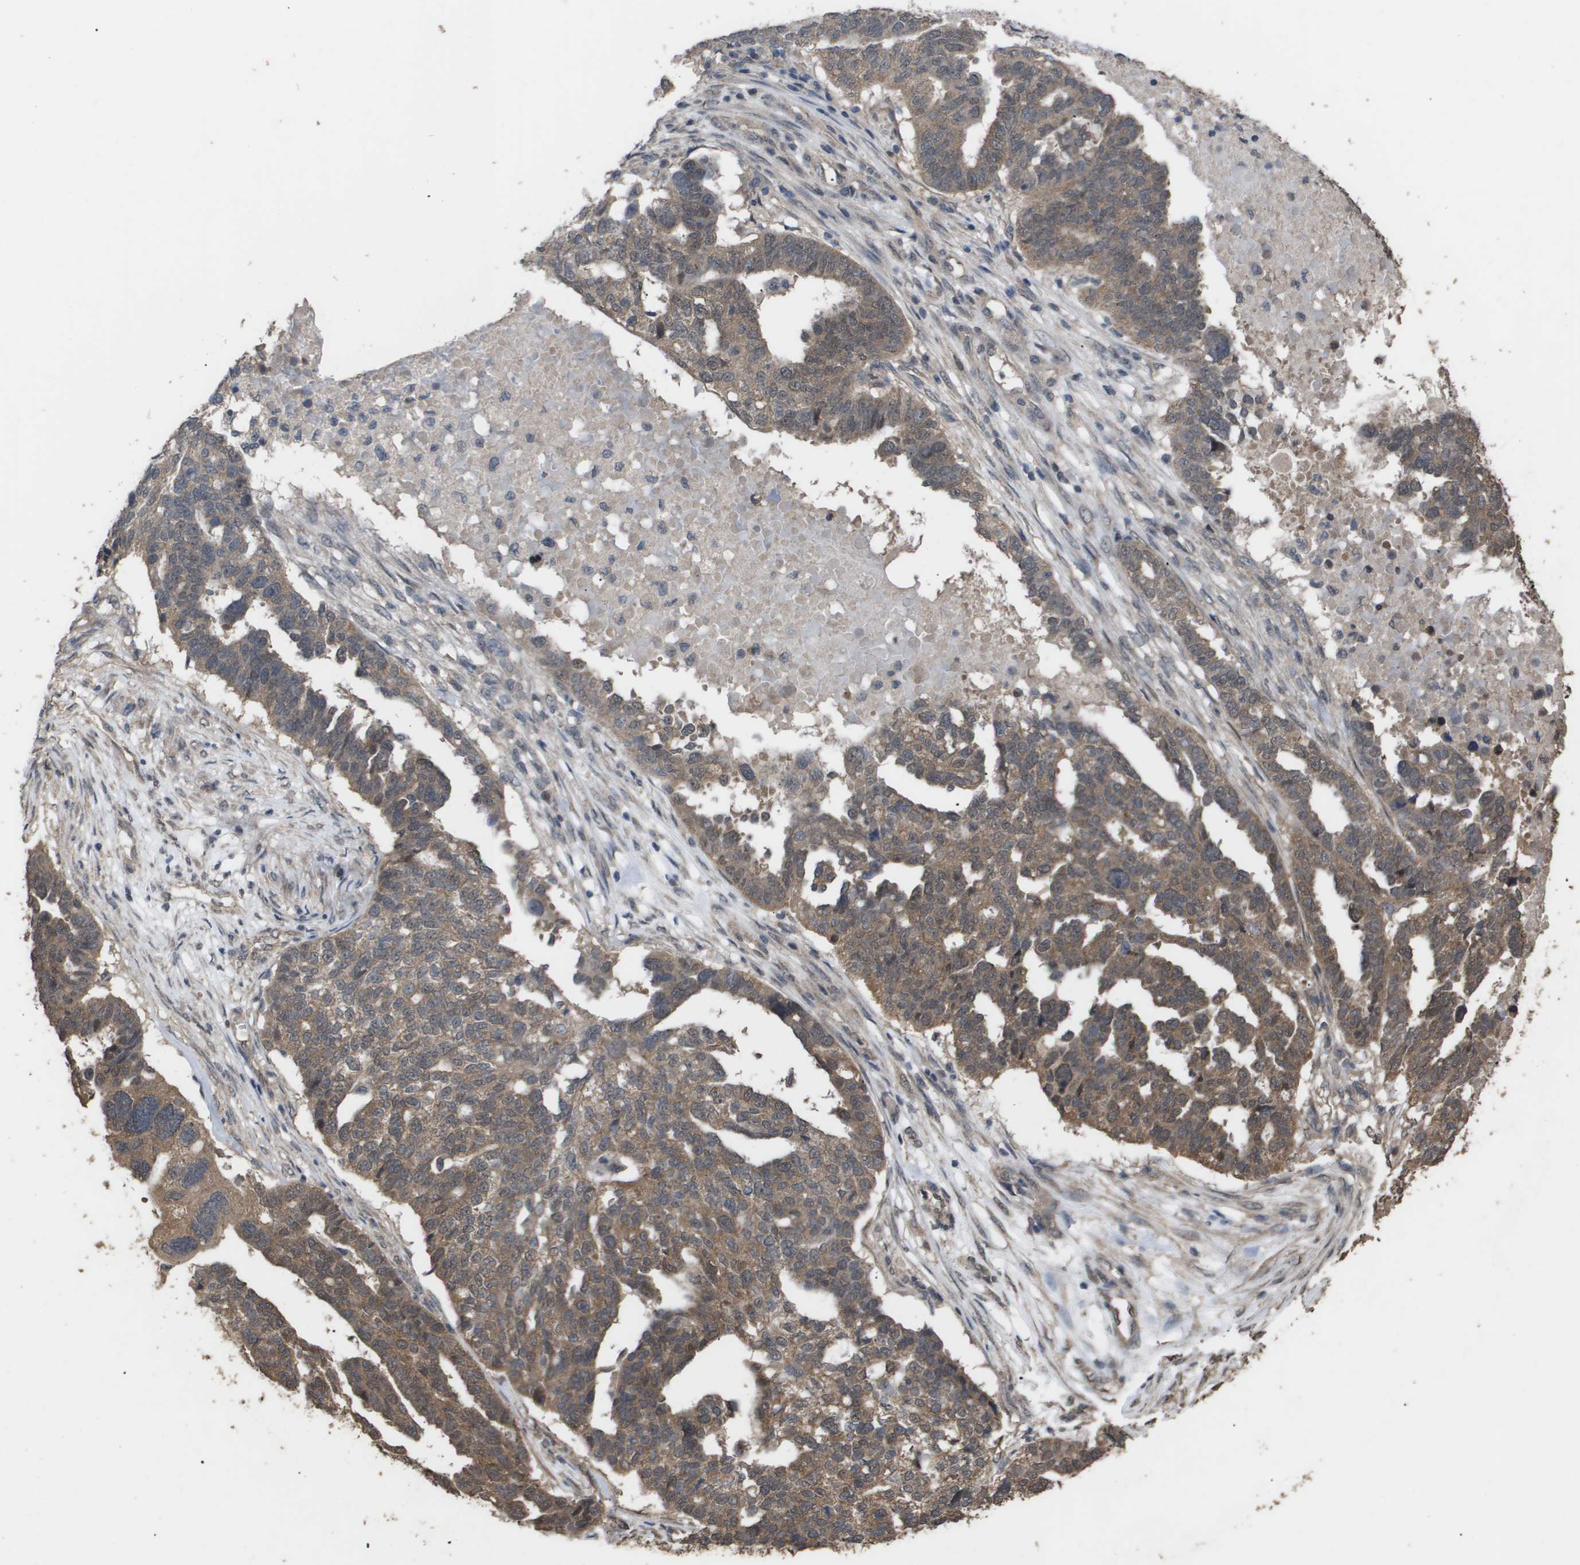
{"staining": {"intensity": "moderate", "quantity": ">75%", "location": "cytoplasmic/membranous"}, "tissue": "ovarian cancer", "cell_type": "Tumor cells", "image_type": "cancer", "snomed": [{"axis": "morphology", "description": "Cystadenocarcinoma, serous, NOS"}, {"axis": "topography", "description": "Ovary"}], "caption": "IHC micrograph of neoplastic tissue: human ovarian cancer stained using immunohistochemistry exhibits medium levels of moderate protein expression localized specifically in the cytoplasmic/membranous of tumor cells, appearing as a cytoplasmic/membranous brown color.", "gene": "CUL5", "patient": {"sex": "female", "age": 59}}